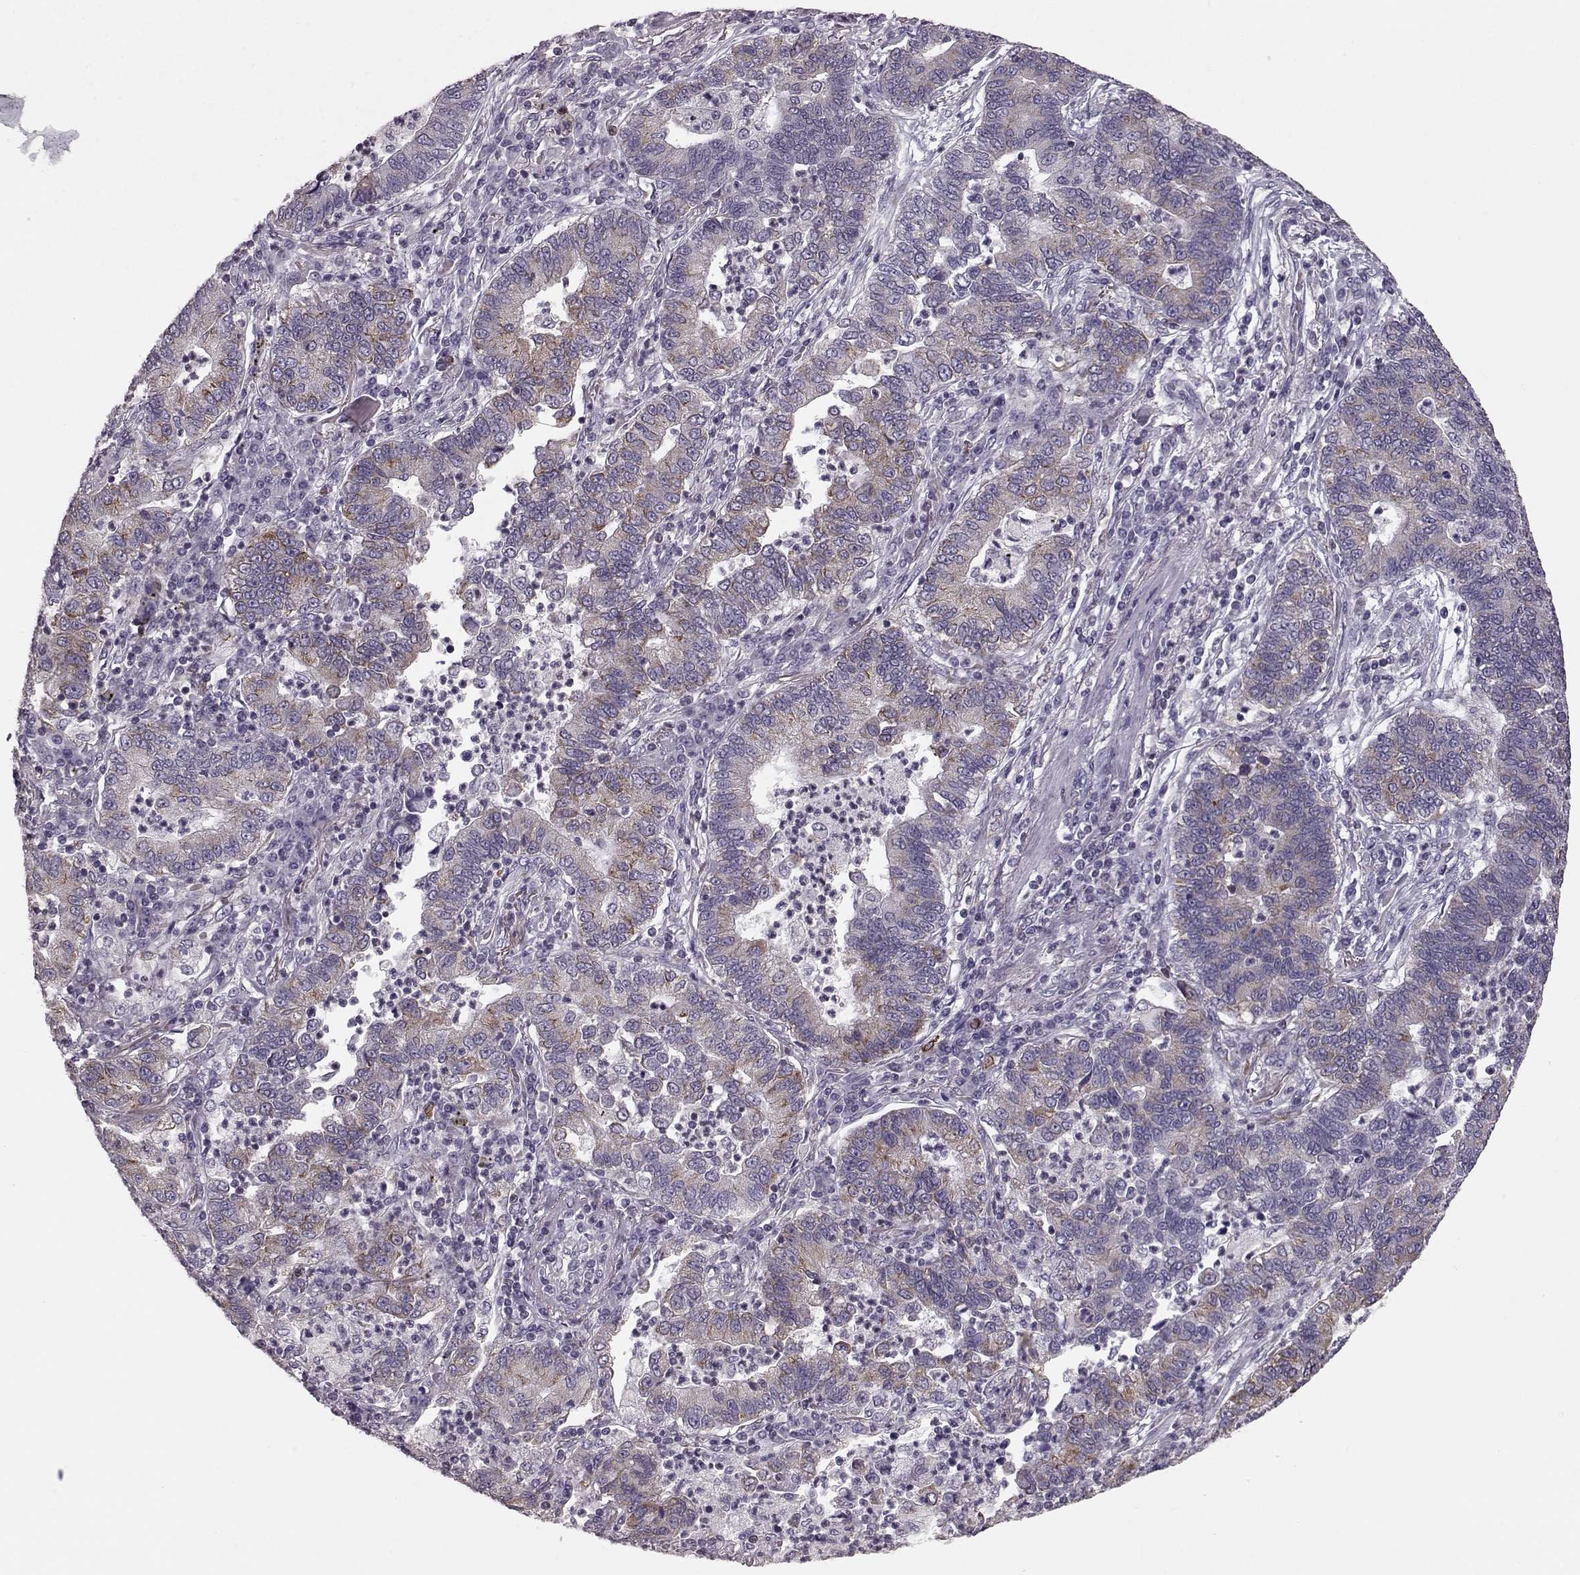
{"staining": {"intensity": "weak", "quantity": "25%-75%", "location": "cytoplasmic/membranous"}, "tissue": "lung cancer", "cell_type": "Tumor cells", "image_type": "cancer", "snomed": [{"axis": "morphology", "description": "Adenocarcinoma, NOS"}, {"axis": "topography", "description": "Lung"}], "caption": "Tumor cells display low levels of weak cytoplasmic/membranous staining in about 25%-75% of cells in lung adenocarcinoma.", "gene": "ELOVL5", "patient": {"sex": "female", "age": 57}}